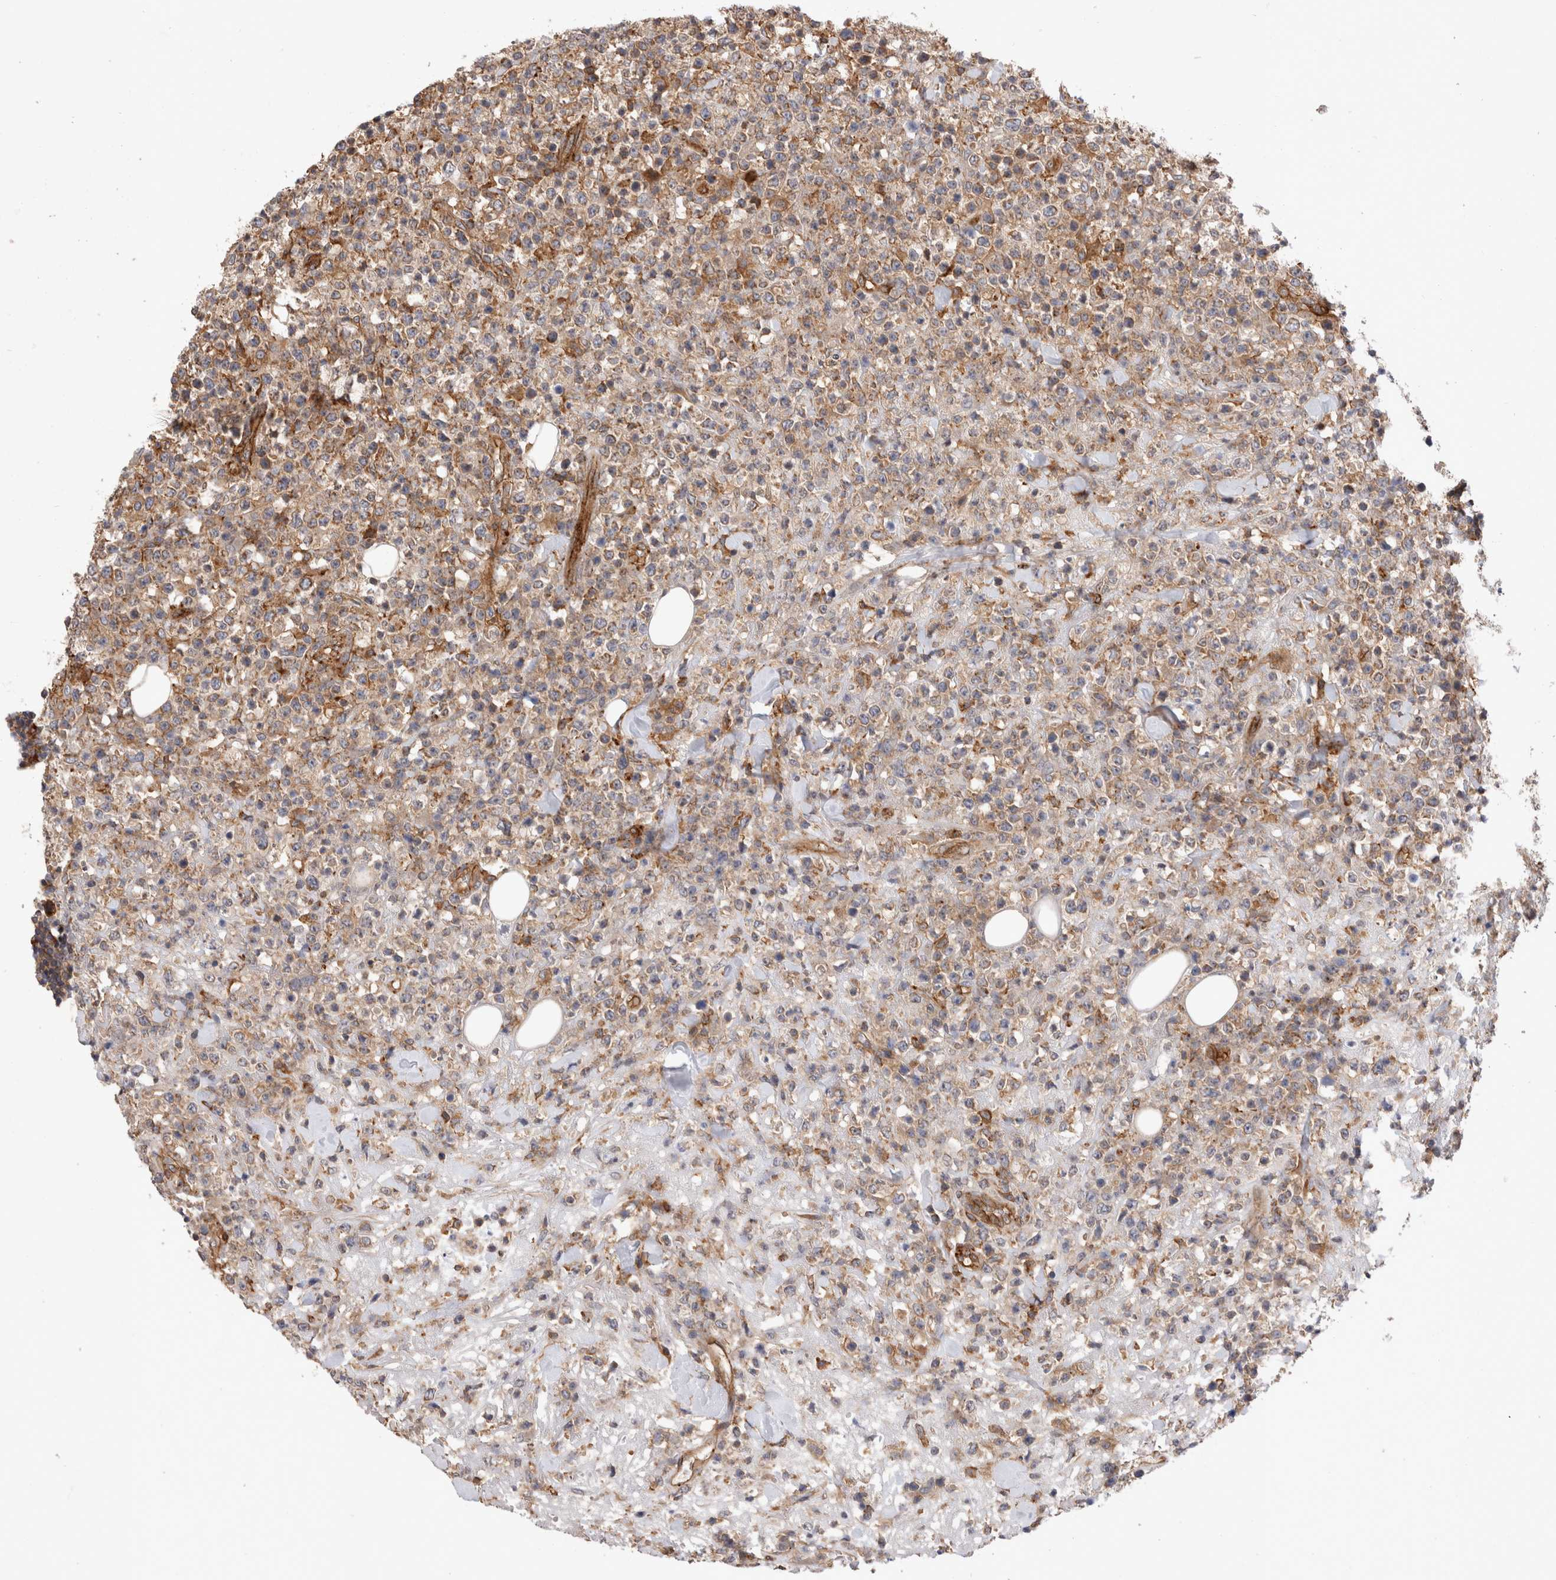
{"staining": {"intensity": "moderate", "quantity": ">75%", "location": "cytoplasmic/membranous"}, "tissue": "lymphoma", "cell_type": "Tumor cells", "image_type": "cancer", "snomed": [{"axis": "morphology", "description": "Malignant lymphoma, non-Hodgkin's type, High grade"}, {"axis": "topography", "description": "Colon"}], "caption": "Immunohistochemistry (IHC) of human malignant lymphoma, non-Hodgkin's type (high-grade) reveals medium levels of moderate cytoplasmic/membranous positivity in about >75% of tumor cells. The staining is performed using DAB brown chromogen to label protein expression. The nuclei are counter-stained blue using hematoxylin.", "gene": "BNIP2", "patient": {"sex": "female", "age": 53}}